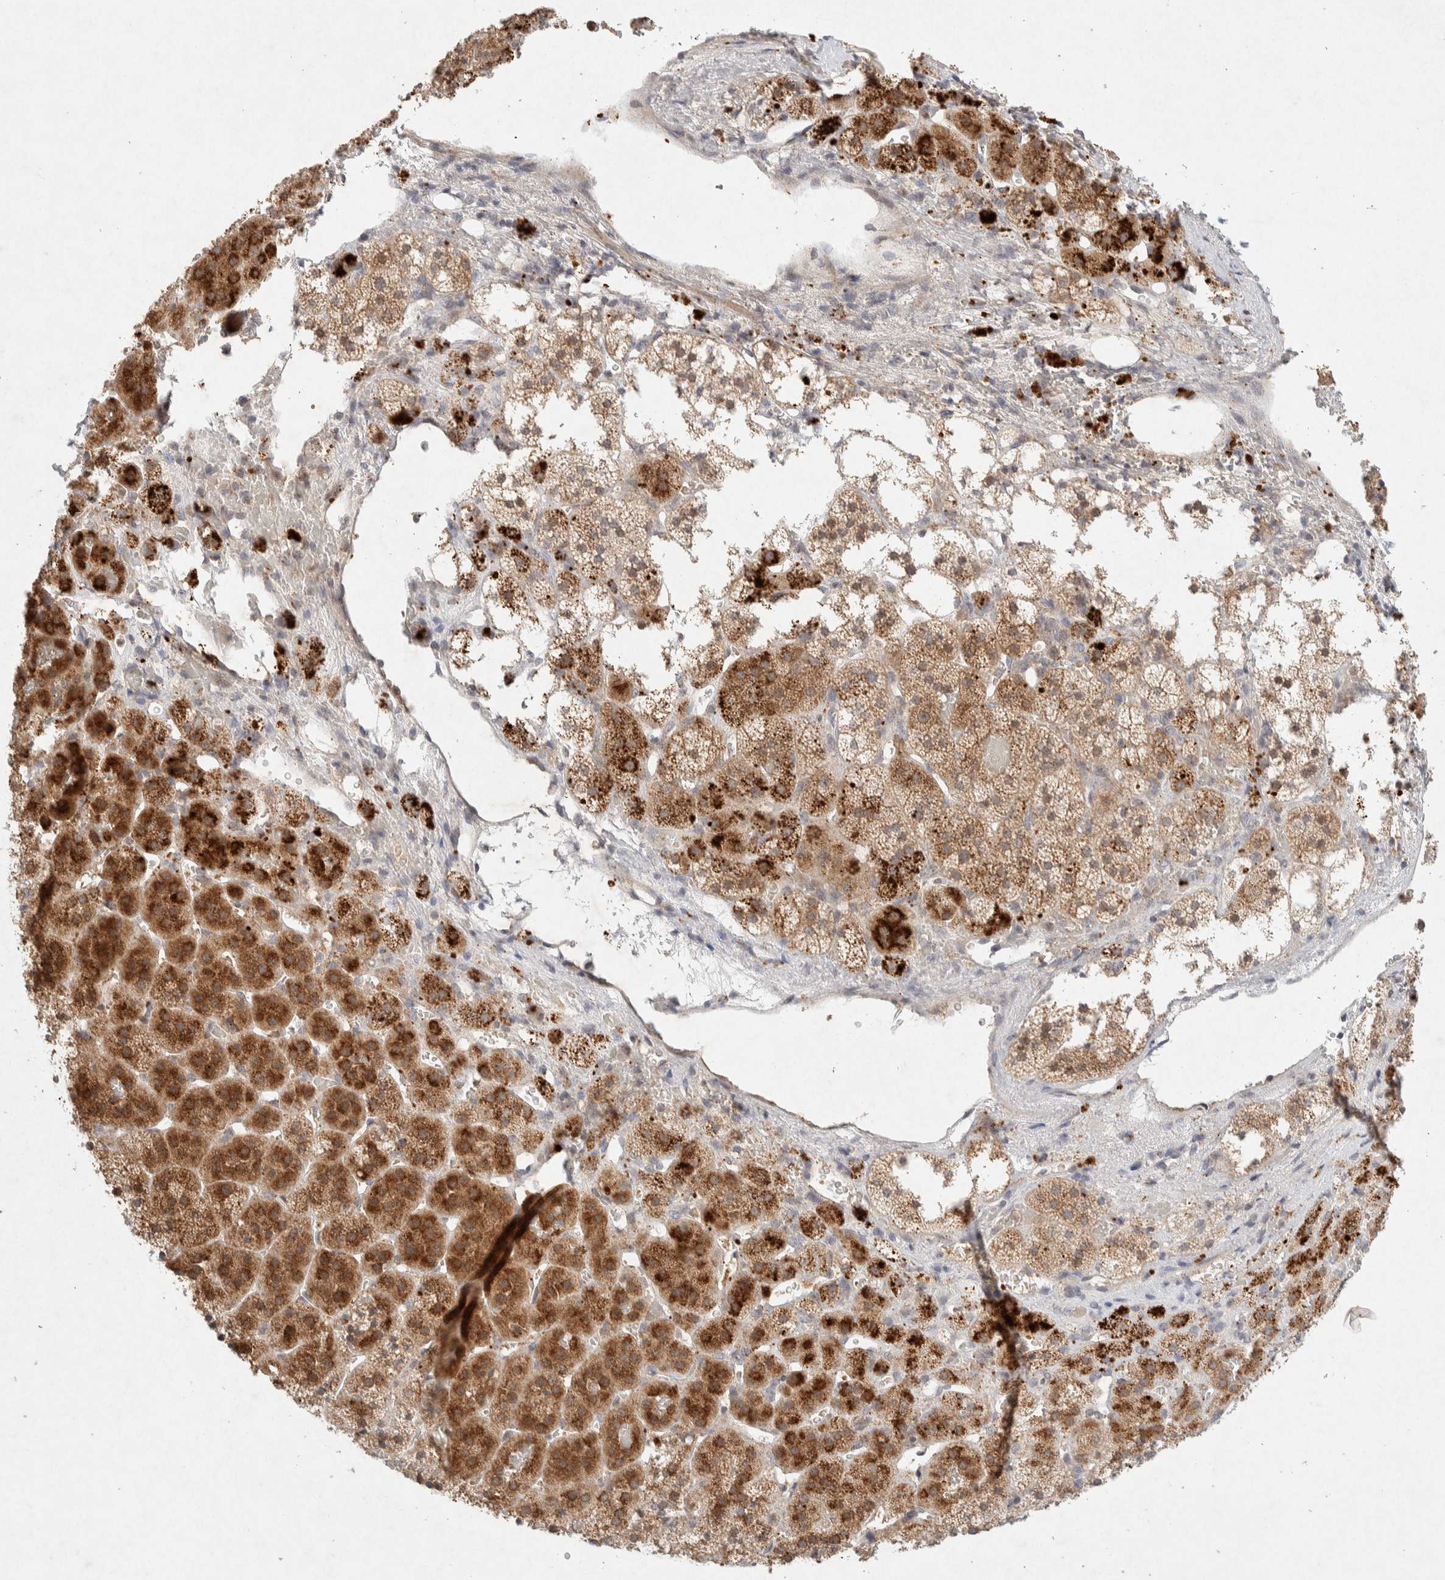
{"staining": {"intensity": "strong", "quantity": ">75%", "location": "cytoplasmic/membranous"}, "tissue": "adrenal gland", "cell_type": "Glandular cells", "image_type": "normal", "snomed": [{"axis": "morphology", "description": "Normal tissue, NOS"}, {"axis": "topography", "description": "Adrenal gland"}], "caption": "Glandular cells reveal high levels of strong cytoplasmic/membranous staining in about >75% of cells in normal human adrenal gland.", "gene": "GNAI1", "patient": {"sex": "female", "age": 44}}